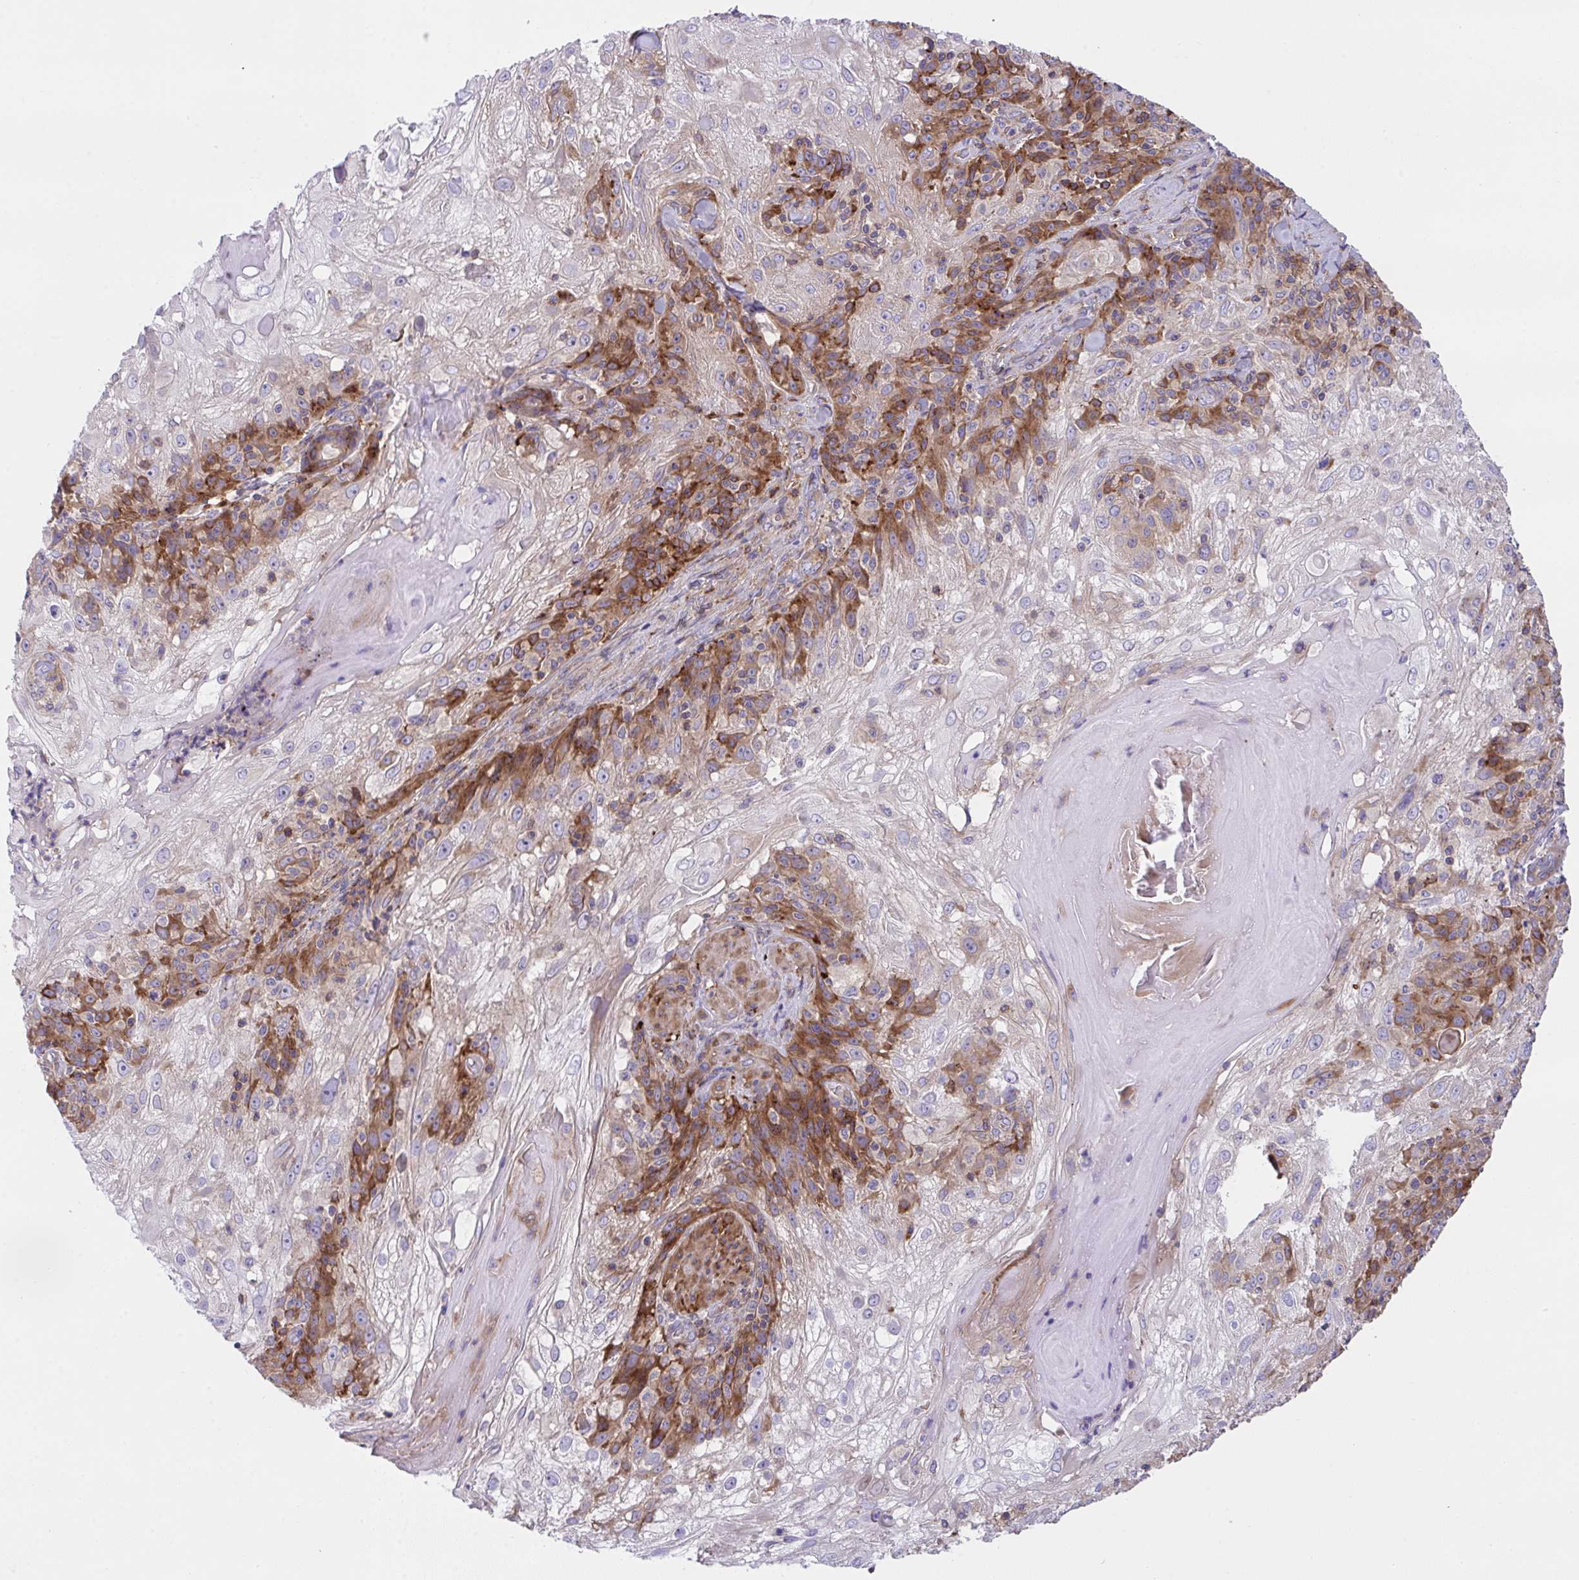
{"staining": {"intensity": "strong", "quantity": "<25%", "location": "cytoplasmic/membranous"}, "tissue": "skin cancer", "cell_type": "Tumor cells", "image_type": "cancer", "snomed": [{"axis": "morphology", "description": "Normal tissue, NOS"}, {"axis": "morphology", "description": "Squamous cell carcinoma, NOS"}, {"axis": "topography", "description": "Skin"}], "caption": "This is an image of IHC staining of skin squamous cell carcinoma, which shows strong expression in the cytoplasmic/membranous of tumor cells.", "gene": "PPIH", "patient": {"sex": "female", "age": 83}}